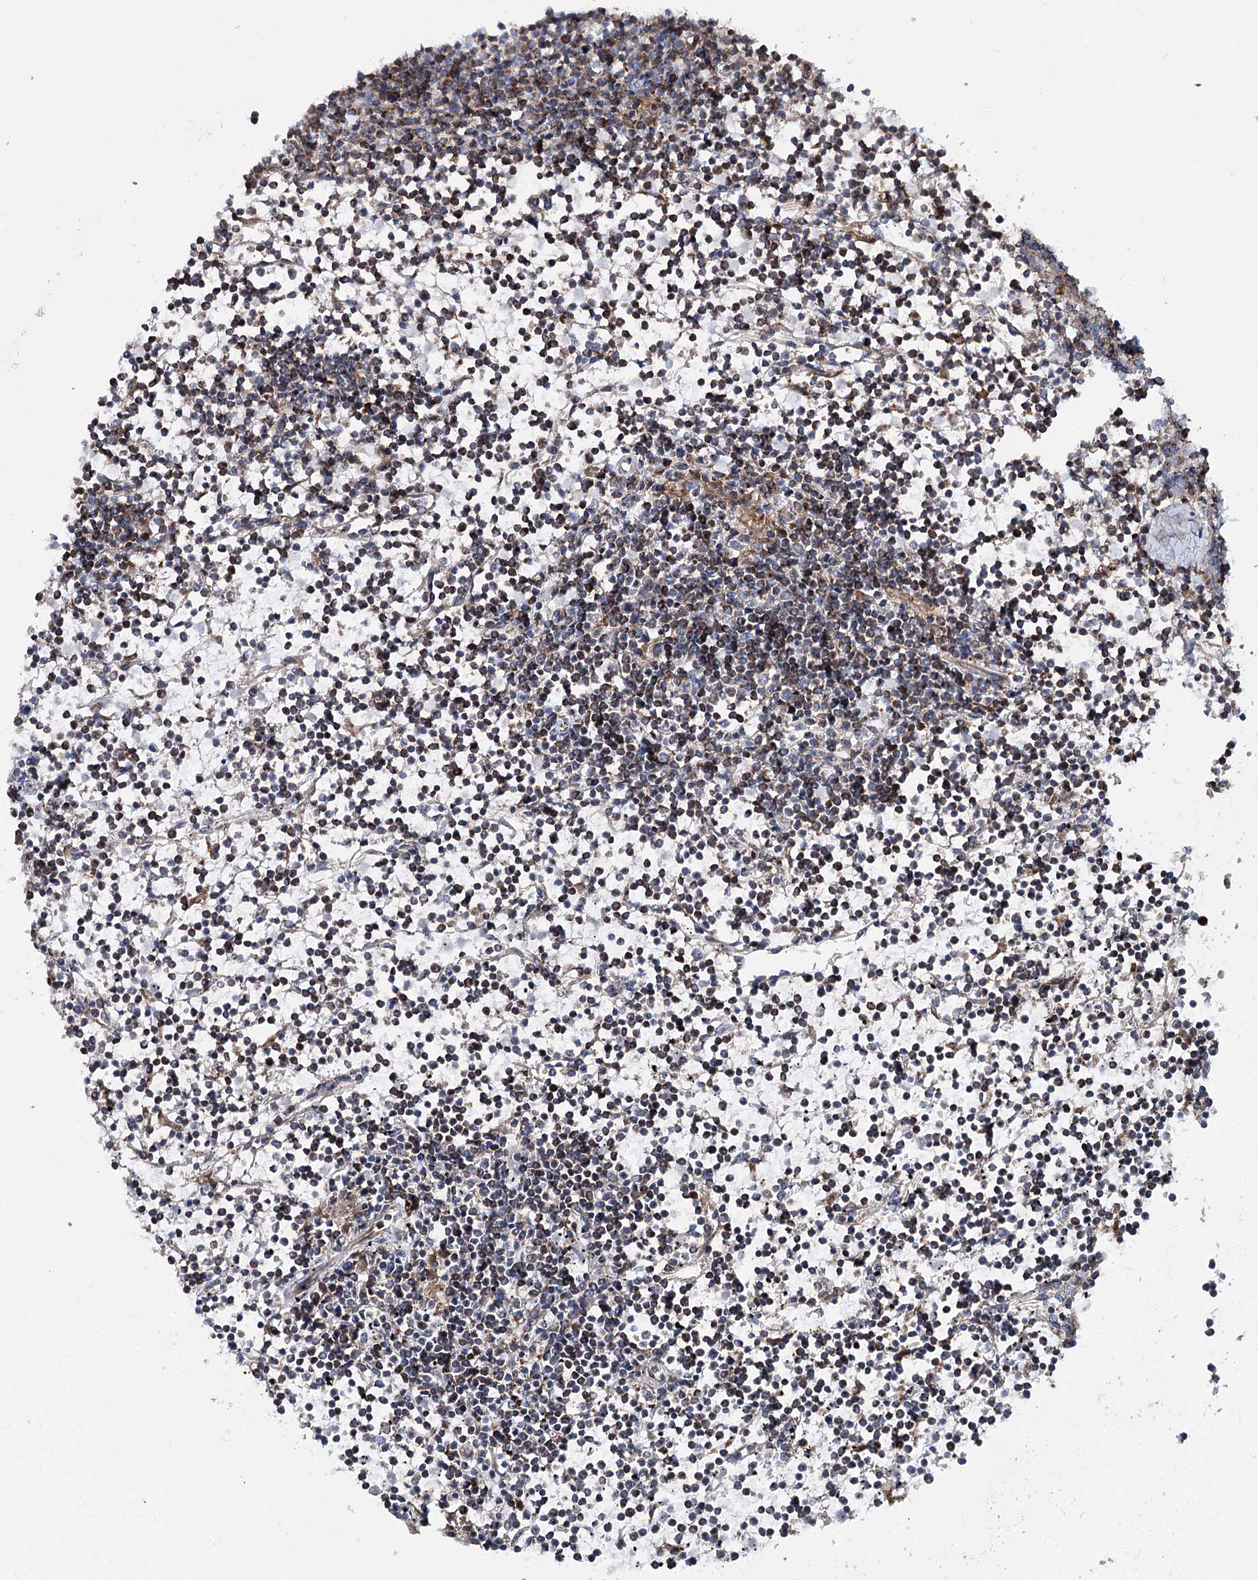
{"staining": {"intensity": "negative", "quantity": "none", "location": "none"}, "tissue": "lymphoma", "cell_type": "Tumor cells", "image_type": "cancer", "snomed": [{"axis": "morphology", "description": "Malignant lymphoma, non-Hodgkin's type, Low grade"}, {"axis": "topography", "description": "Spleen"}], "caption": "Human malignant lymphoma, non-Hodgkin's type (low-grade) stained for a protein using immunohistochemistry demonstrates no staining in tumor cells.", "gene": "MSANTD2", "patient": {"sex": "female", "age": 19}}